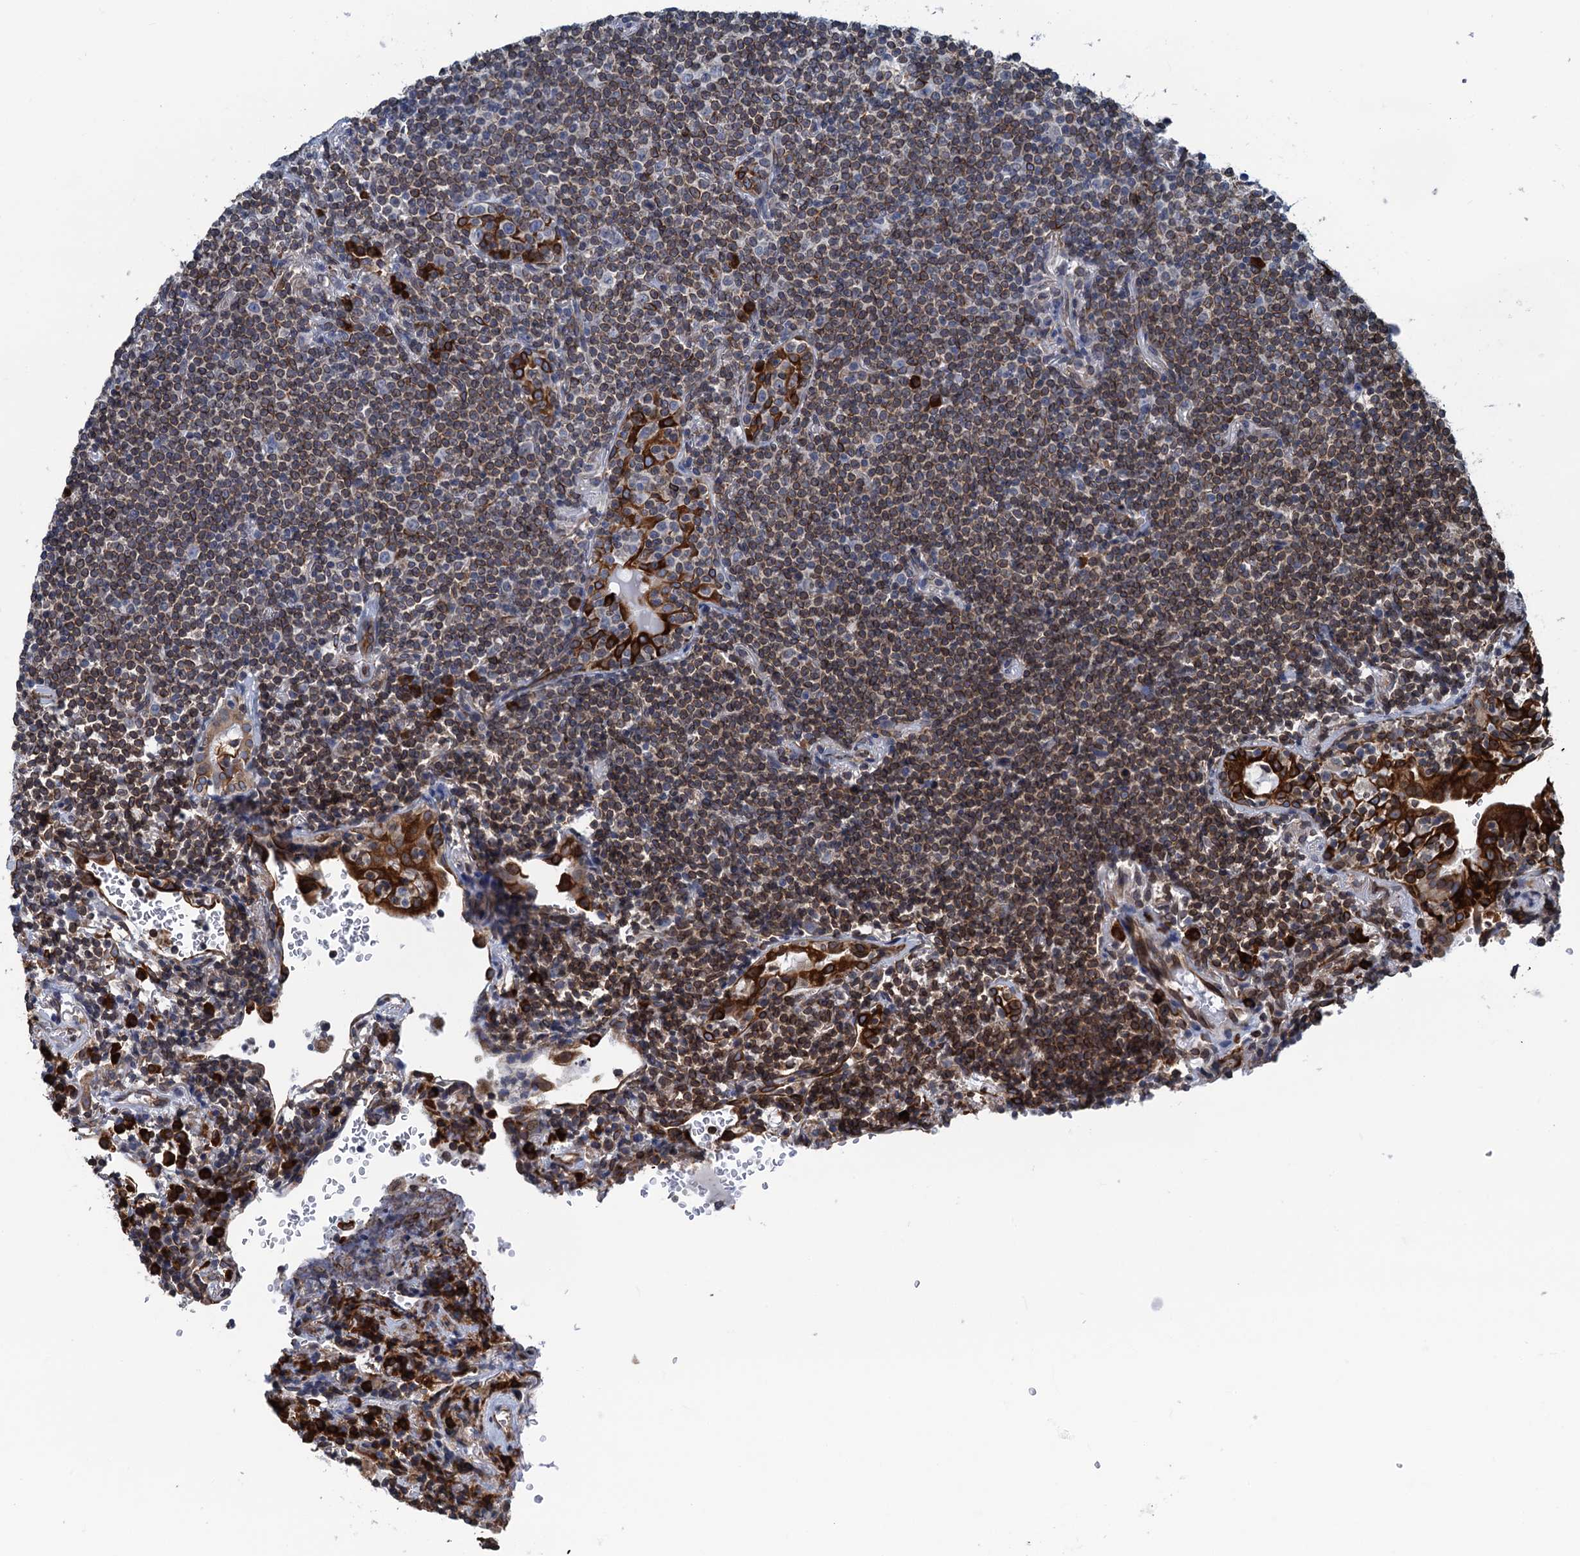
{"staining": {"intensity": "moderate", "quantity": ">75%", "location": "cytoplasmic/membranous"}, "tissue": "lymphoma", "cell_type": "Tumor cells", "image_type": "cancer", "snomed": [{"axis": "morphology", "description": "Malignant lymphoma, non-Hodgkin's type, Low grade"}, {"axis": "topography", "description": "Lung"}], "caption": "DAB (3,3'-diaminobenzidine) immunohistochemical staining of malignant lymphoma, non-Hodgkin's type (low-grade) displays moderate cytoplasmic/membranous protein positivity in approximately >75% of tumor cells.", "gene": "TMEM205", "patient": {"sex": "female", "age": 71}}